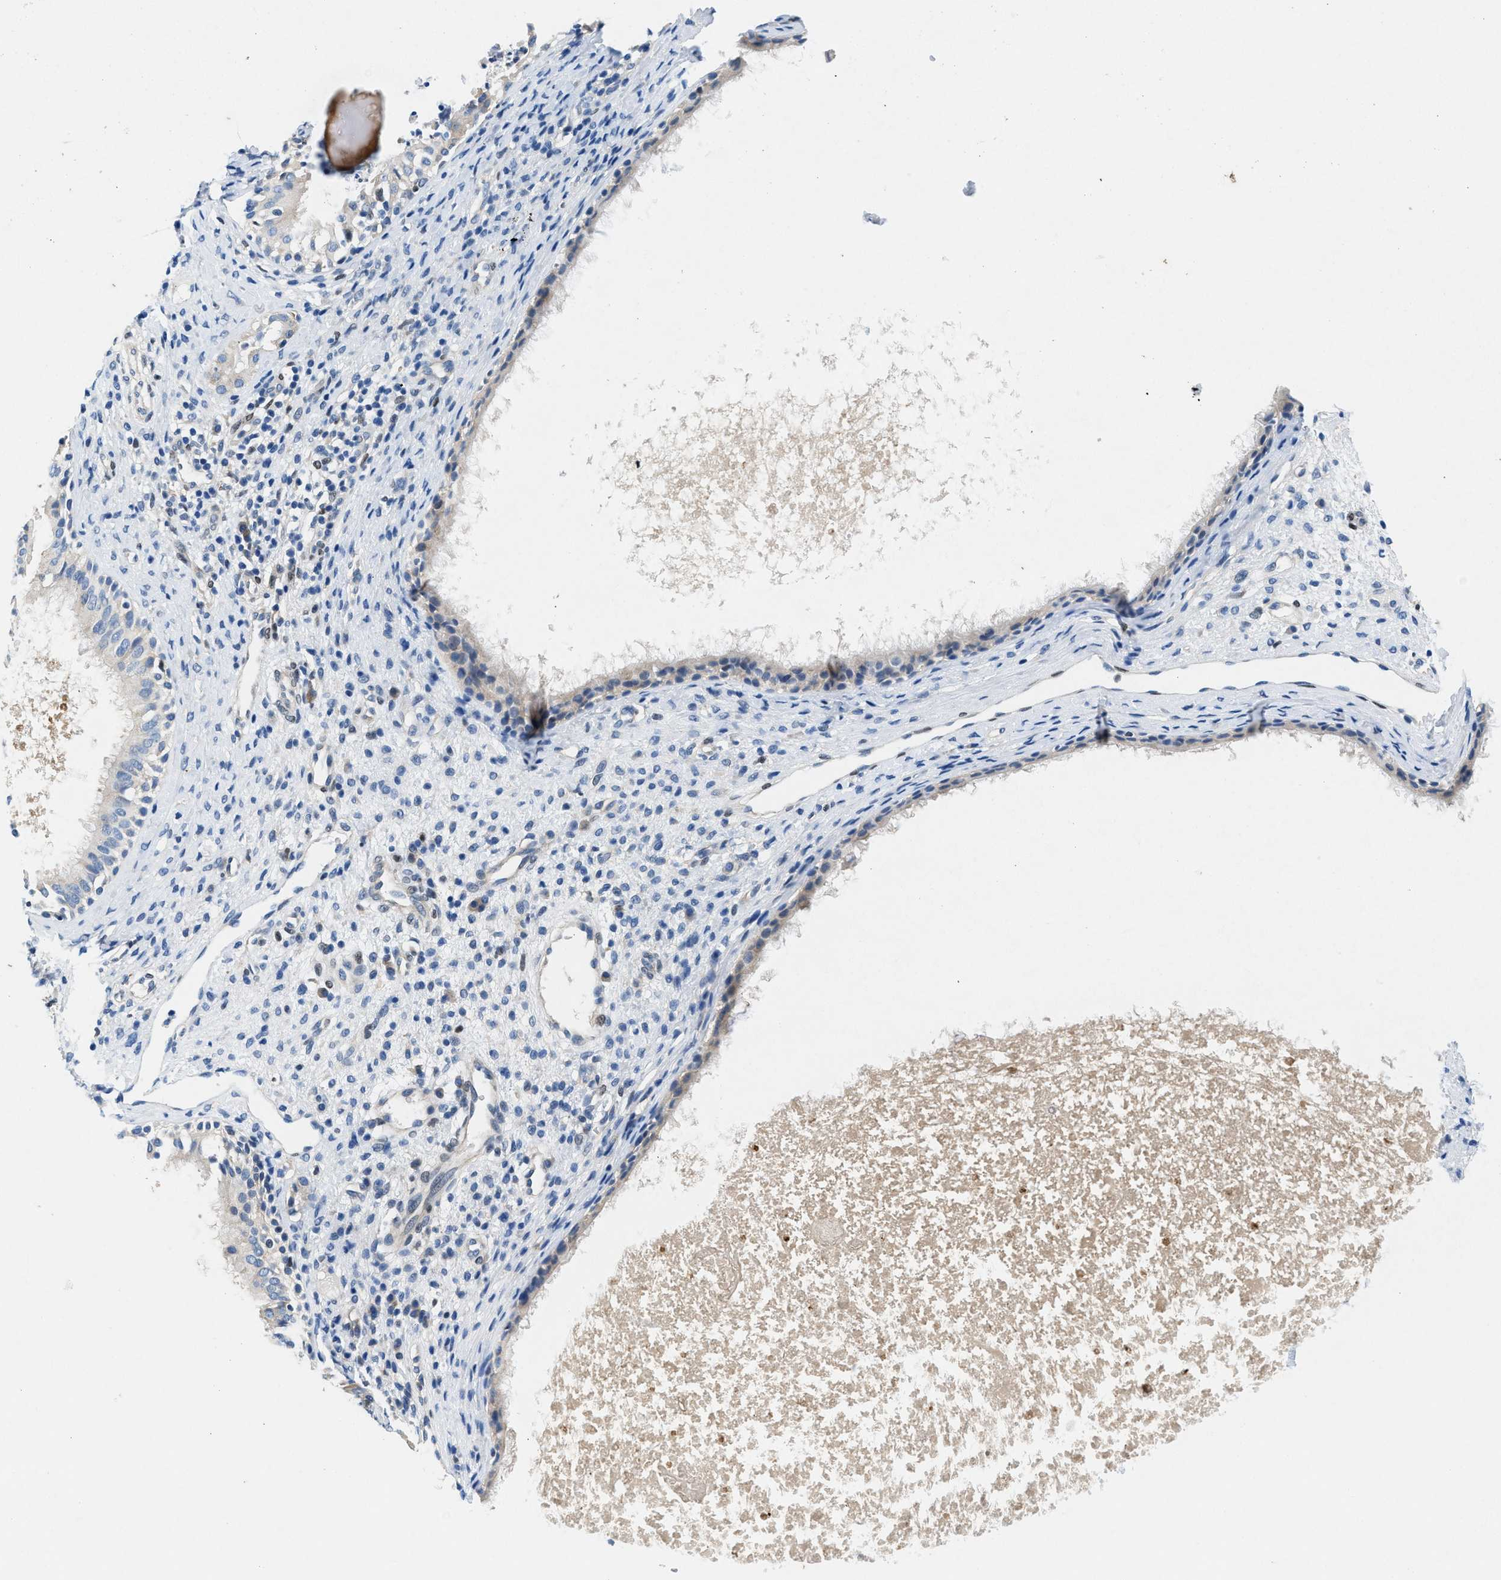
{"staining": {"intensity": "weak", "quantity": "25%-75%", "location": "cytoplasmic/membranous"}, "tissue": "nasopharynx", "cell_type": "Respiratory epithelial cells", "image_type": "normal", "snomed": [{"axis": "morphology", "description": "Normal tissue, NOS"}, {"axis": "topography", "description": "Nasopharynx"}], "caption": "An immunohistochemistry micrograph of unremarkable tissue is shown. Protein staining in brown highlights weak cytoplasmic/membranous positivity in nasopharynx within respiratory epithelial cells. (Stains: DAB (3,3'-diaminobenzidine) in brown, nuclei in blue, Microscopy: brightfield microscopy at high magnification).", "gene": "COPS2", "patient": {"sex": "male", "age": 22}}